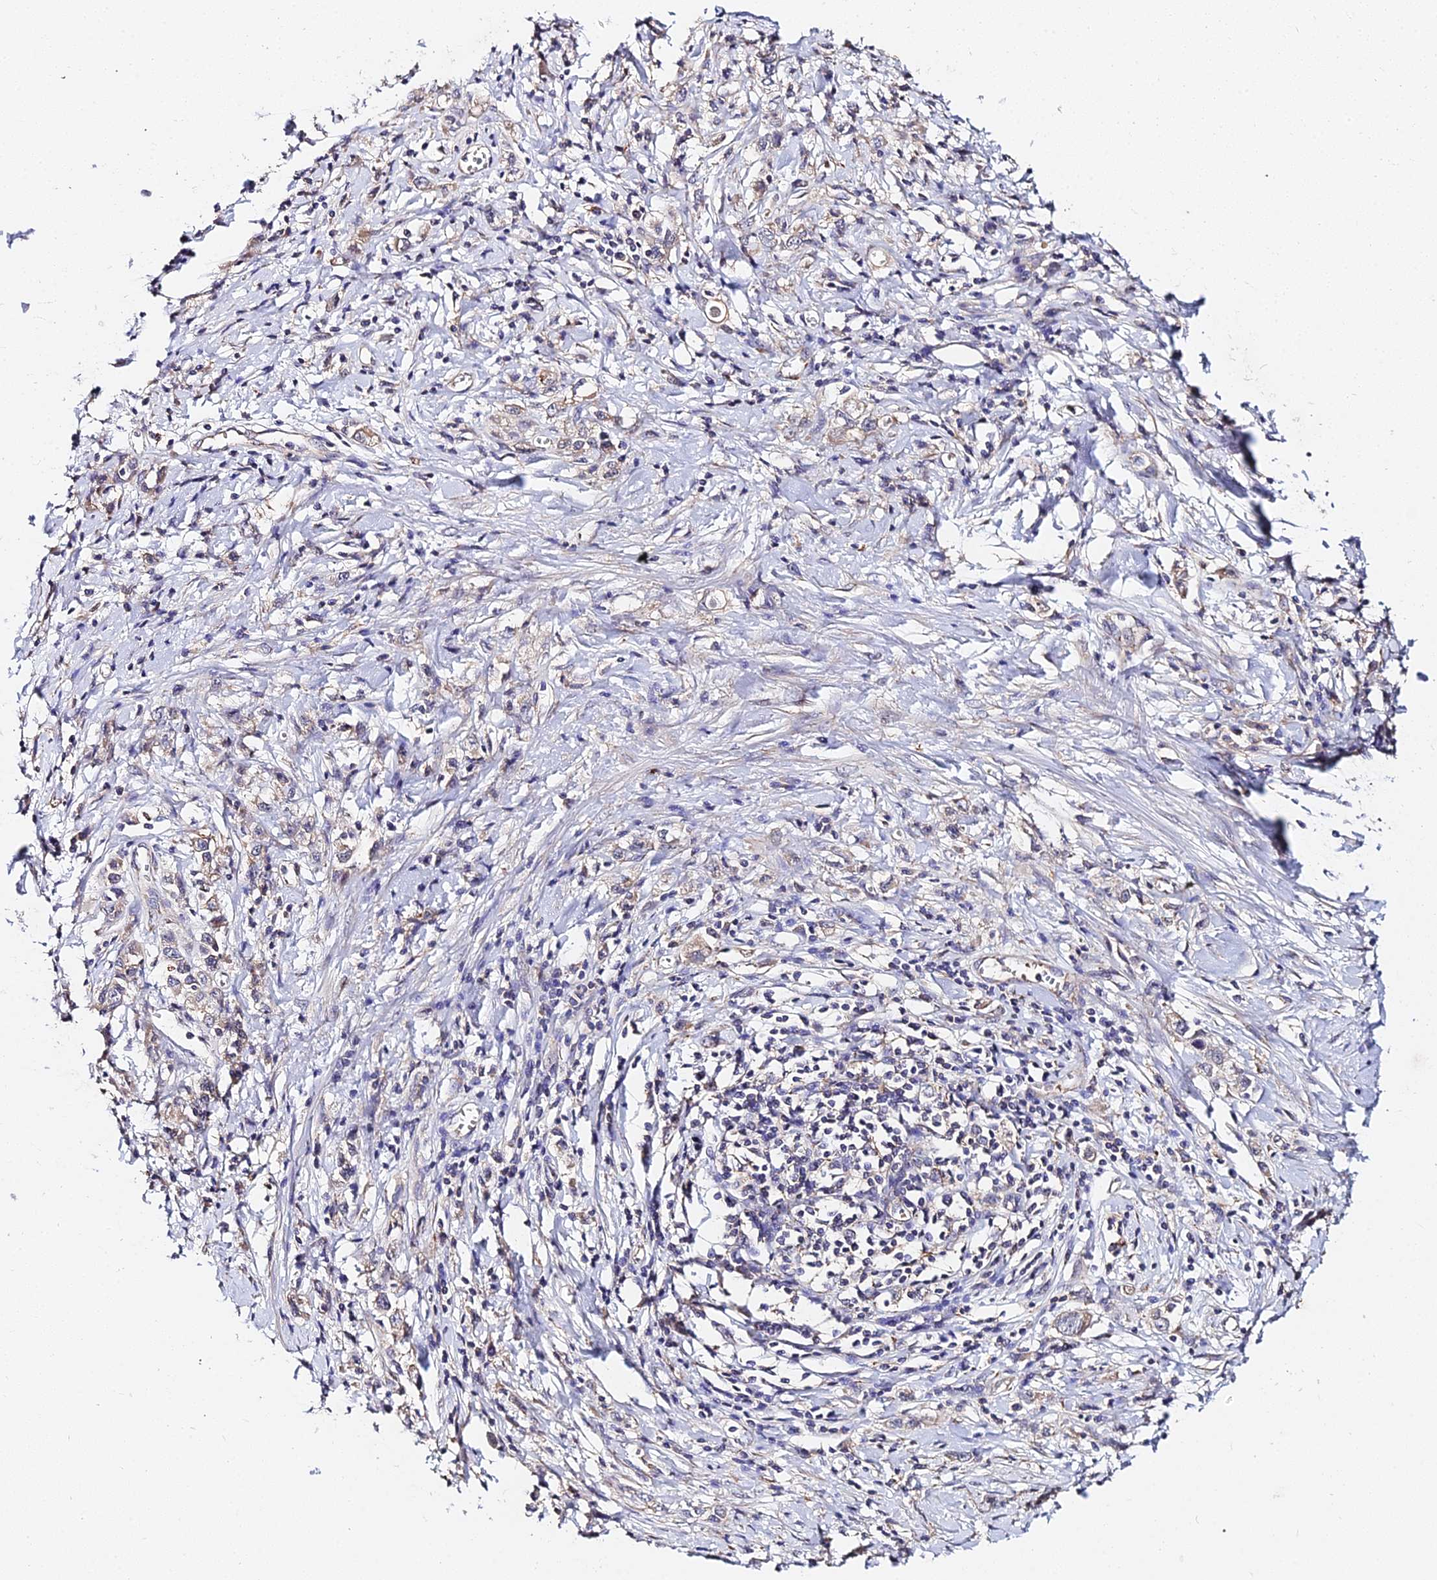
{"staining": {"intensity": "weak", "quantity": "<25%", "location": "cytoplasmic/membranous"}, "tissue": "stomach cancer", "cell_type": "Tumor cells", "image_type": "cancer", "snomed": [{"axis": "morphology", "description": "Adenocarcinoma, NOS"}, {"axis": "topography", "description": "Stomach"}], "caption": "Tumor cells show no significant staining in stomach adenocarcinoma.", "gene": "ZBED8", "patient": {"sex": "female", "age": 76}}